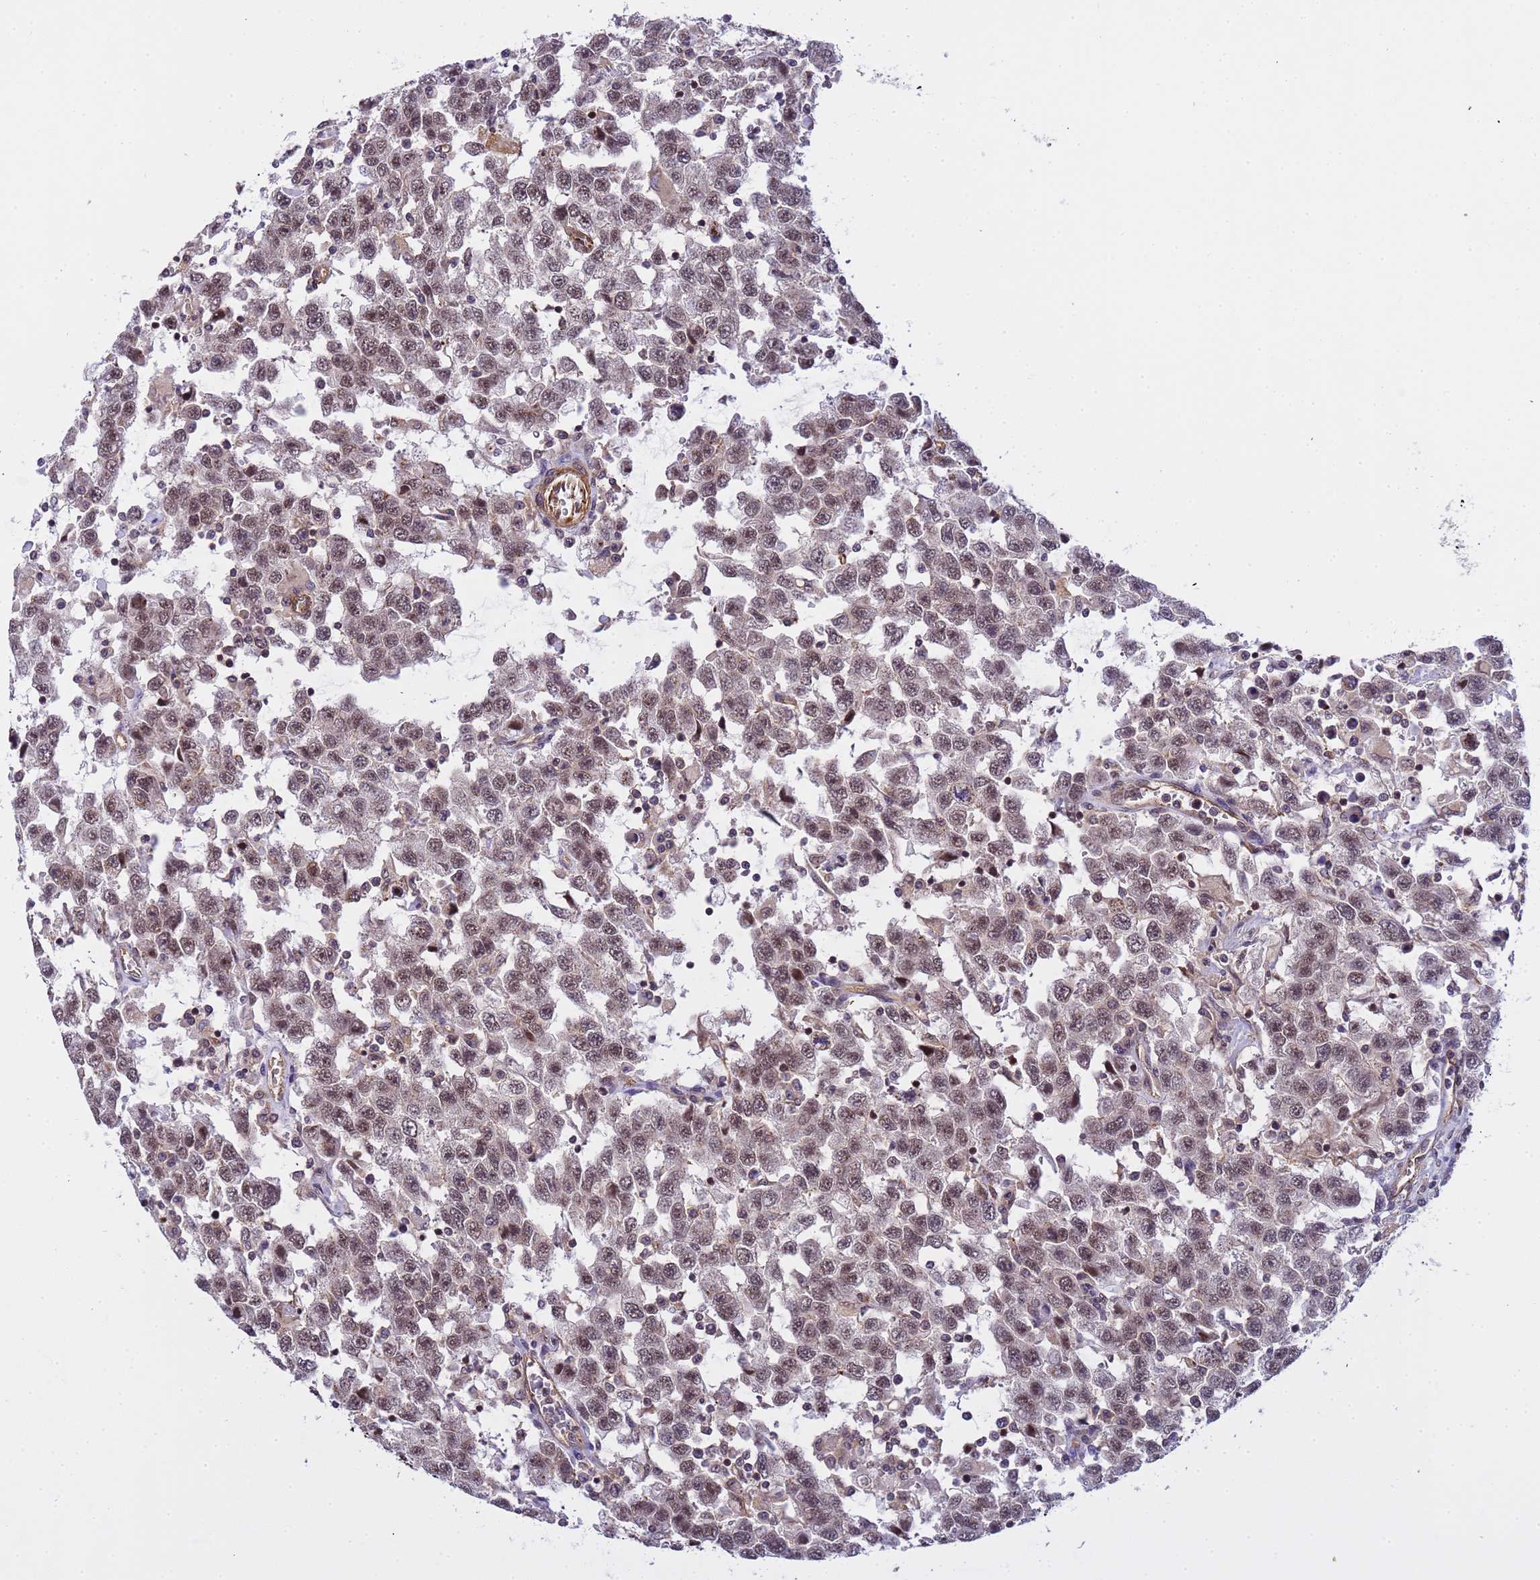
{"staining": {"intensity": "weak", "quantity": ">75%", "location": "nuclear"}, "tissue": "testis cancer", "cell_type": "Tumor cells", "image_type": "cancer", "snomed": [{"axis": "morphology", "description": "Seminoma, NOS"}, {"axis": "topography", "description": "Testis"}], "caption": "An IHC image of neoplastic tissue is shown. Protein staining in brown highlights weak nuclear positivity in seminoma (testis) within tumor cells.", "gene": "EMC2", "patient": {"sex": "male", "age": 41}}